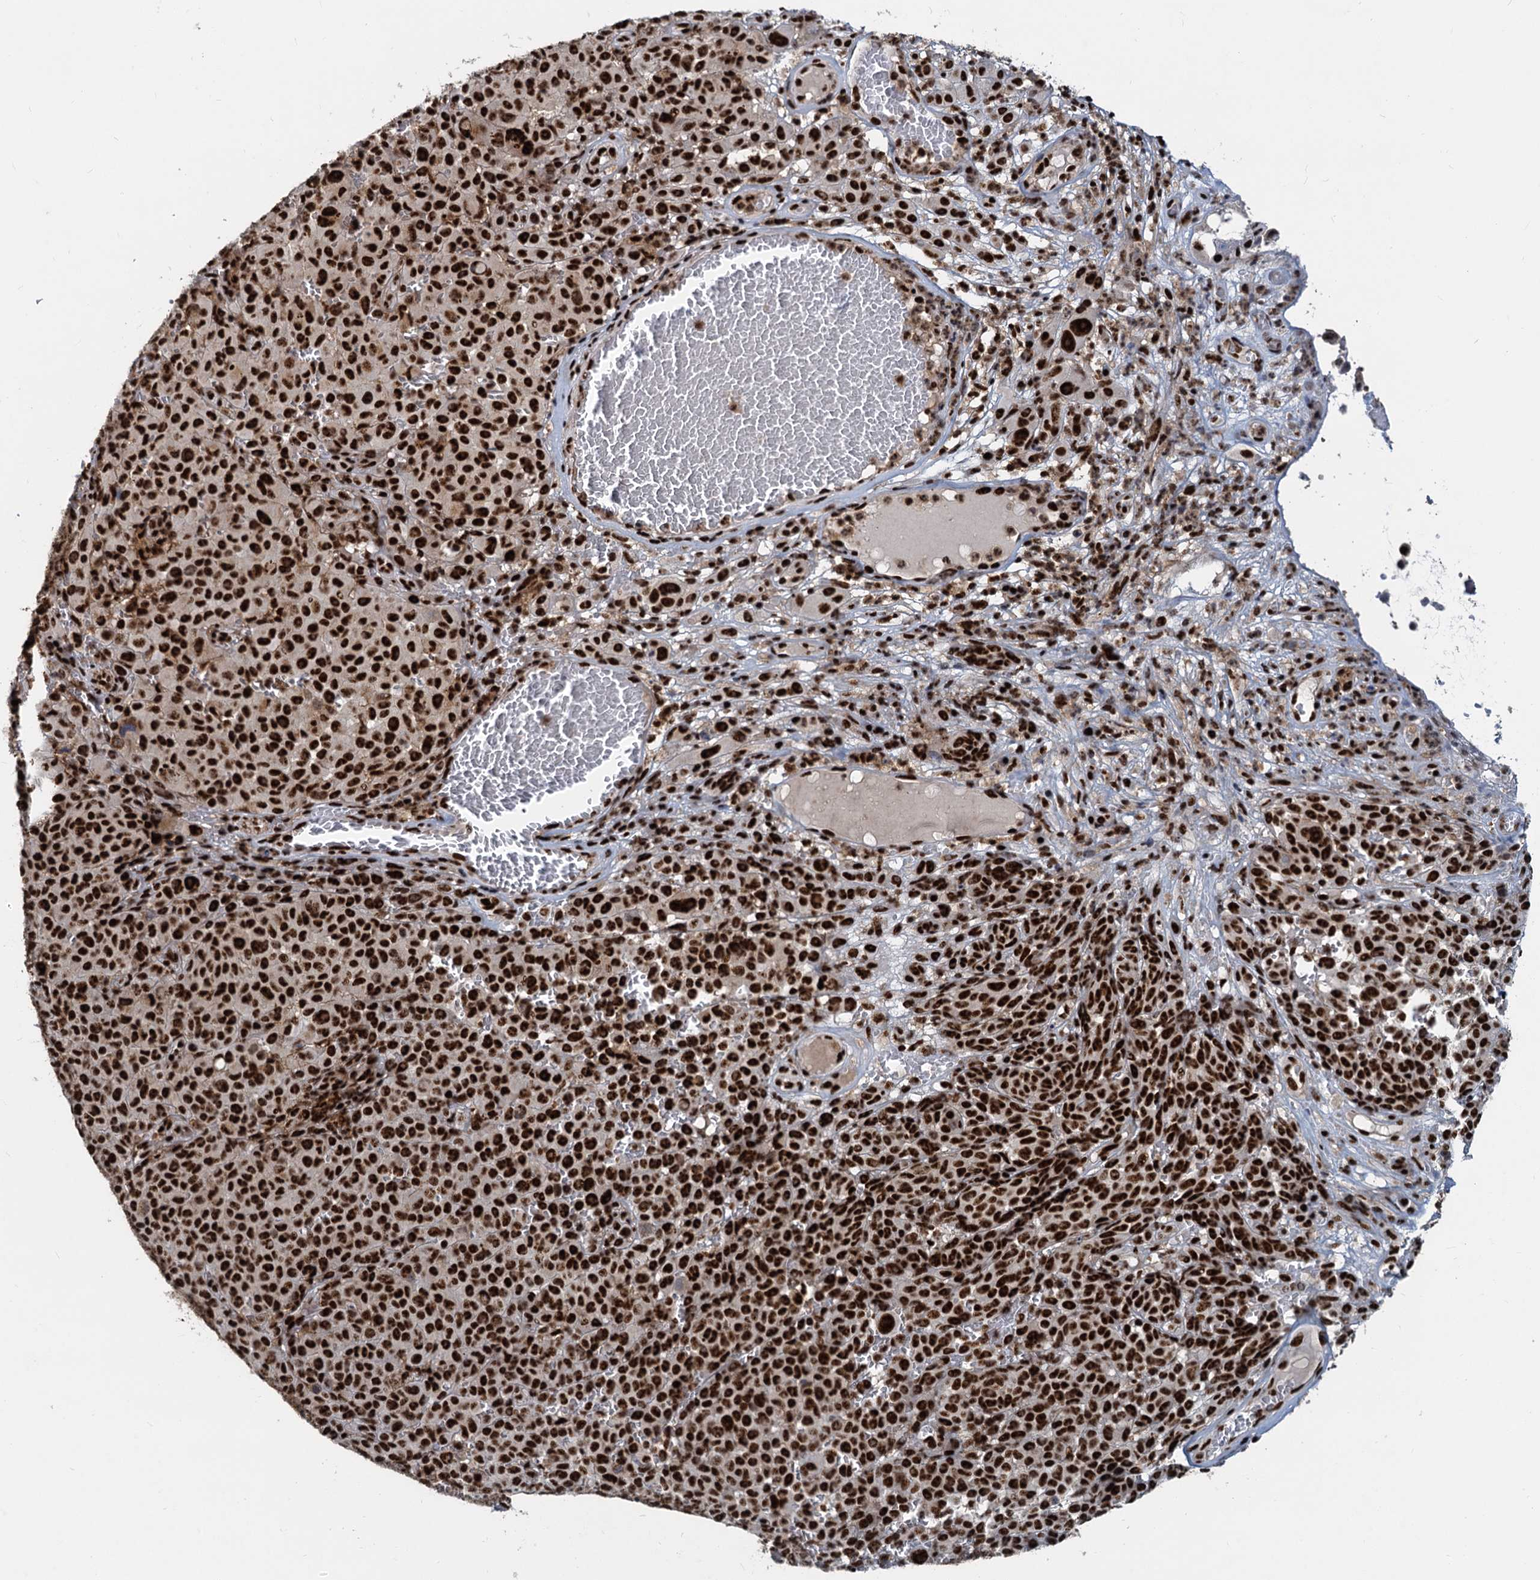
{"staining": {"intensity": "strong", "quantity": ">75%", "location": "nuclear"}, "tissue": "melanoma", "cell_type": "Tumor cells", "image_type": "cancer", "snomed": [{"axis": "morphology", "description": "Malignant melanoma, NOS"}, {"axis": "topography", "description": "Skin"}], "caption": "The immunohistochemical stain shows strong nuclear positivity in tumor cells of melanoma tissue.", "gene": "RBM26", "patient": {"sex": "female", "age": 82}}